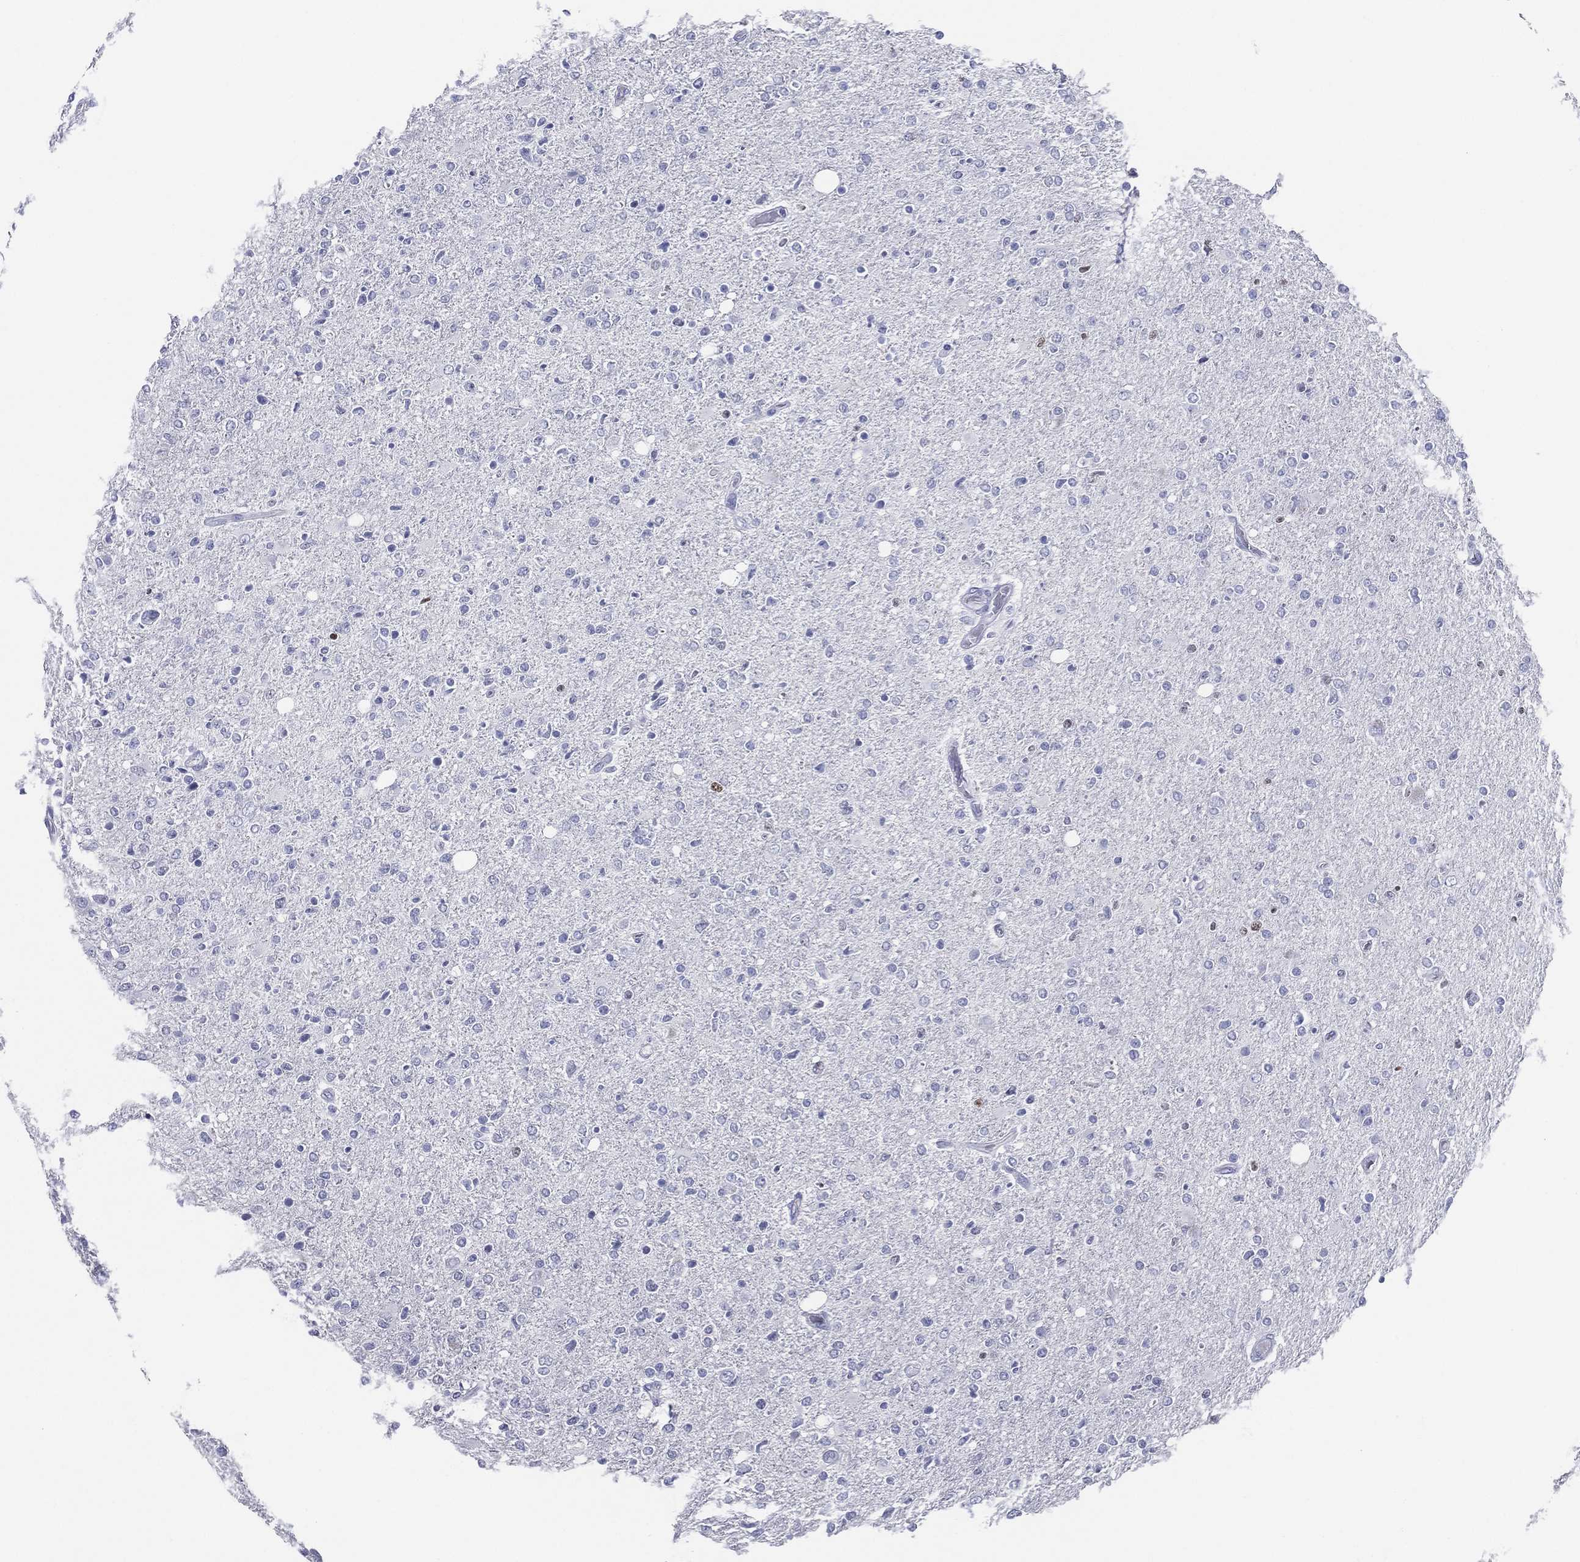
{"staining": {"intensity": "negative", "quantity": "none", "location": "none"}, "tissue": "glioma", "cell_type": "Tumor cells", "image_type": "cancer", "snomed": [{"axis": "morphology", "description": "Glioma, malignant, High grade"}, {"axis": "topography", "description": "Cerebral cortex"}], "caption": "Glioma stained for a protein using IHC shows no staining tumor cells.", "gene": "TFAP2A", "patient": {"sex": "male", "age": 70}}